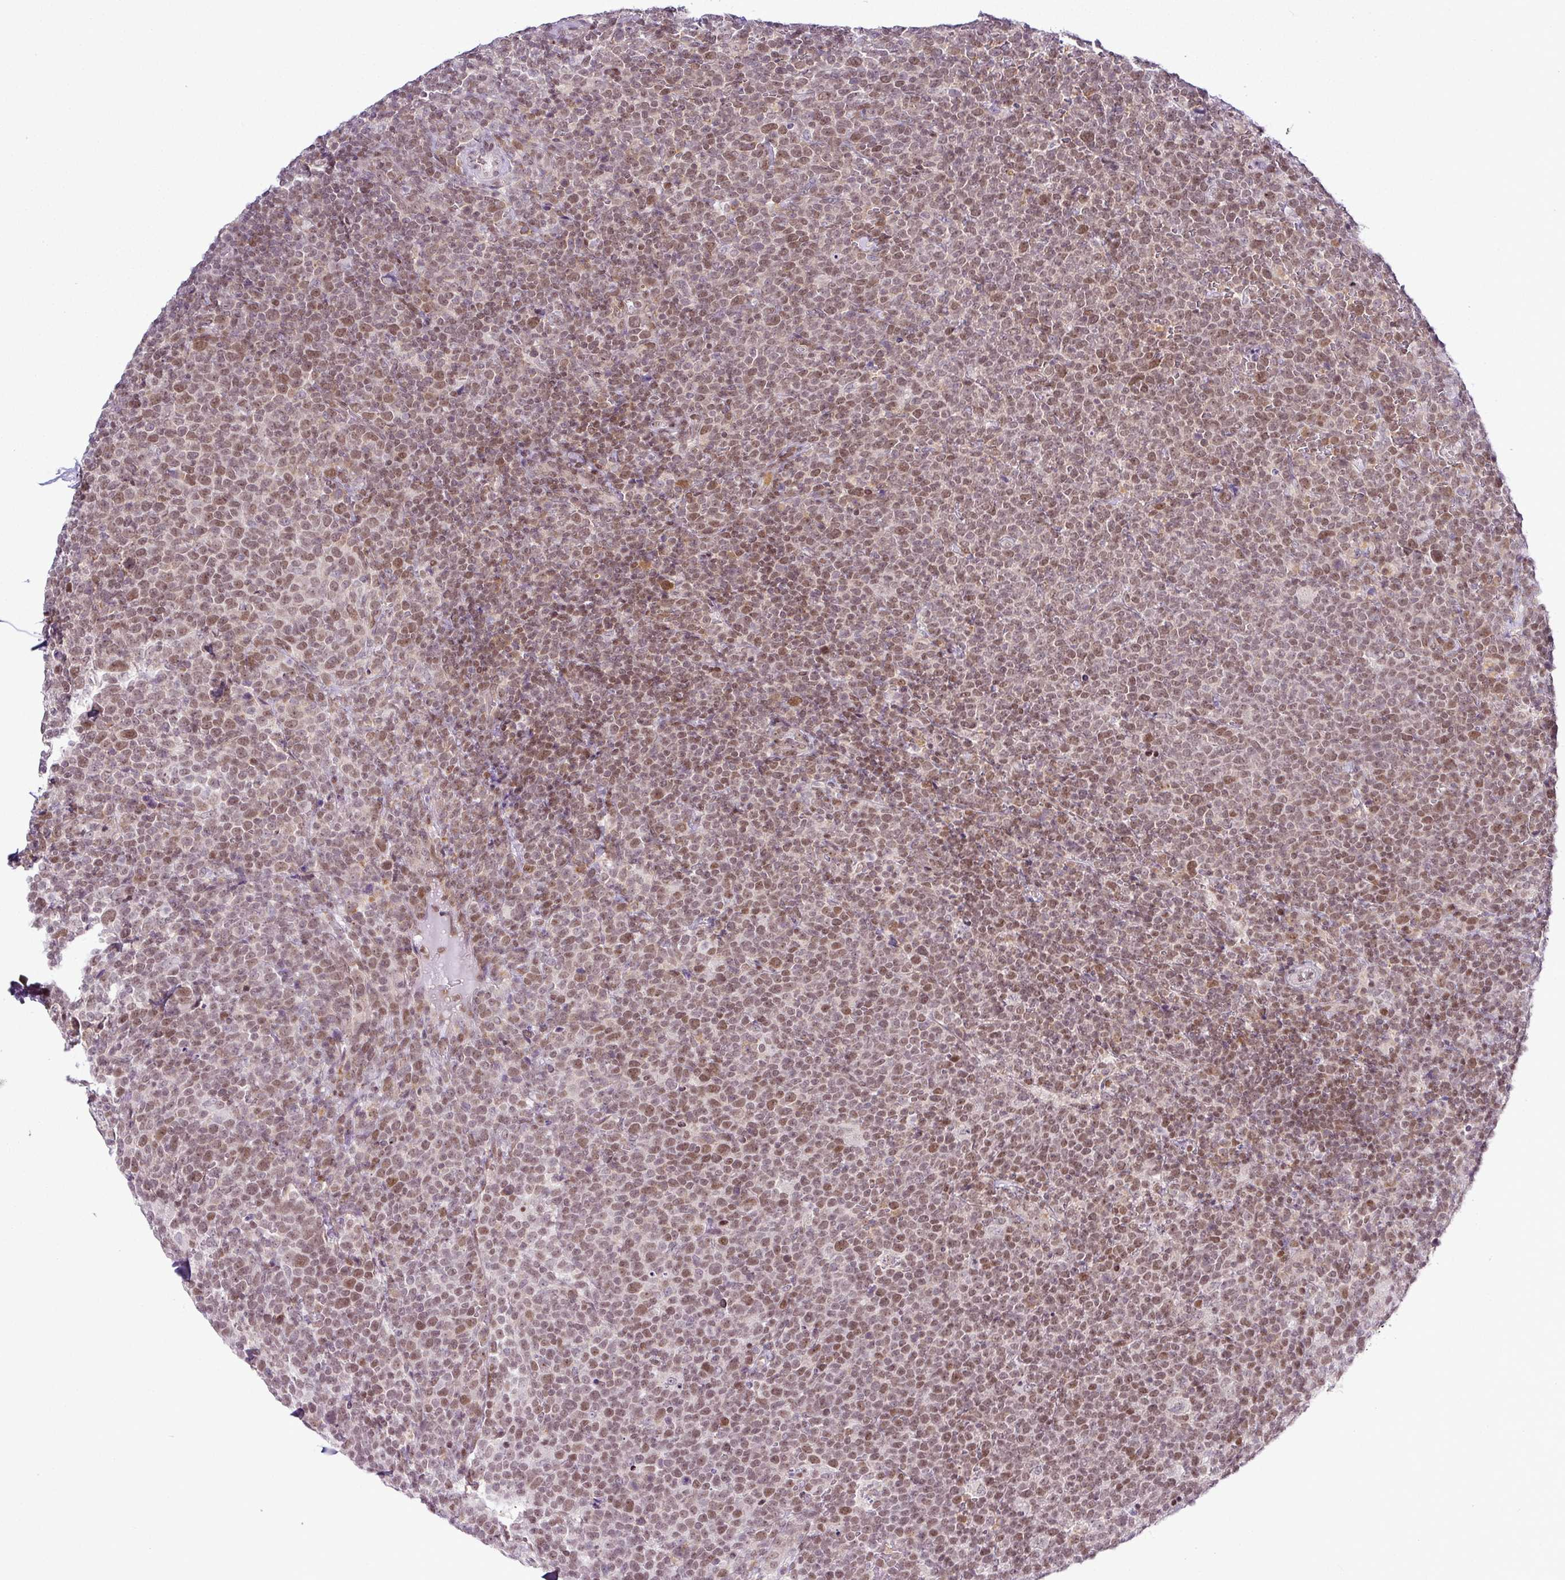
{"staining": {"intensity": "moderate", "quantity": ">75%", "location": "nuclear"}, "tissue": "lymphoma", "cell_type": "Tumor cells", "image_type": "cancer", "snomed": [{"axis": "morphology", "description": "Malignant lymphoma, non-Hodgkin's type, High grade"}, {"axis": "topography", "description": "Lymph node"}], "caption": "The micrograph shows a brown stain indicating the presence of a protein in the nuclear of tumor cells in lymphoma.", "gene": "FAM32A", "patient": {"sex": "male", "age": 61}}